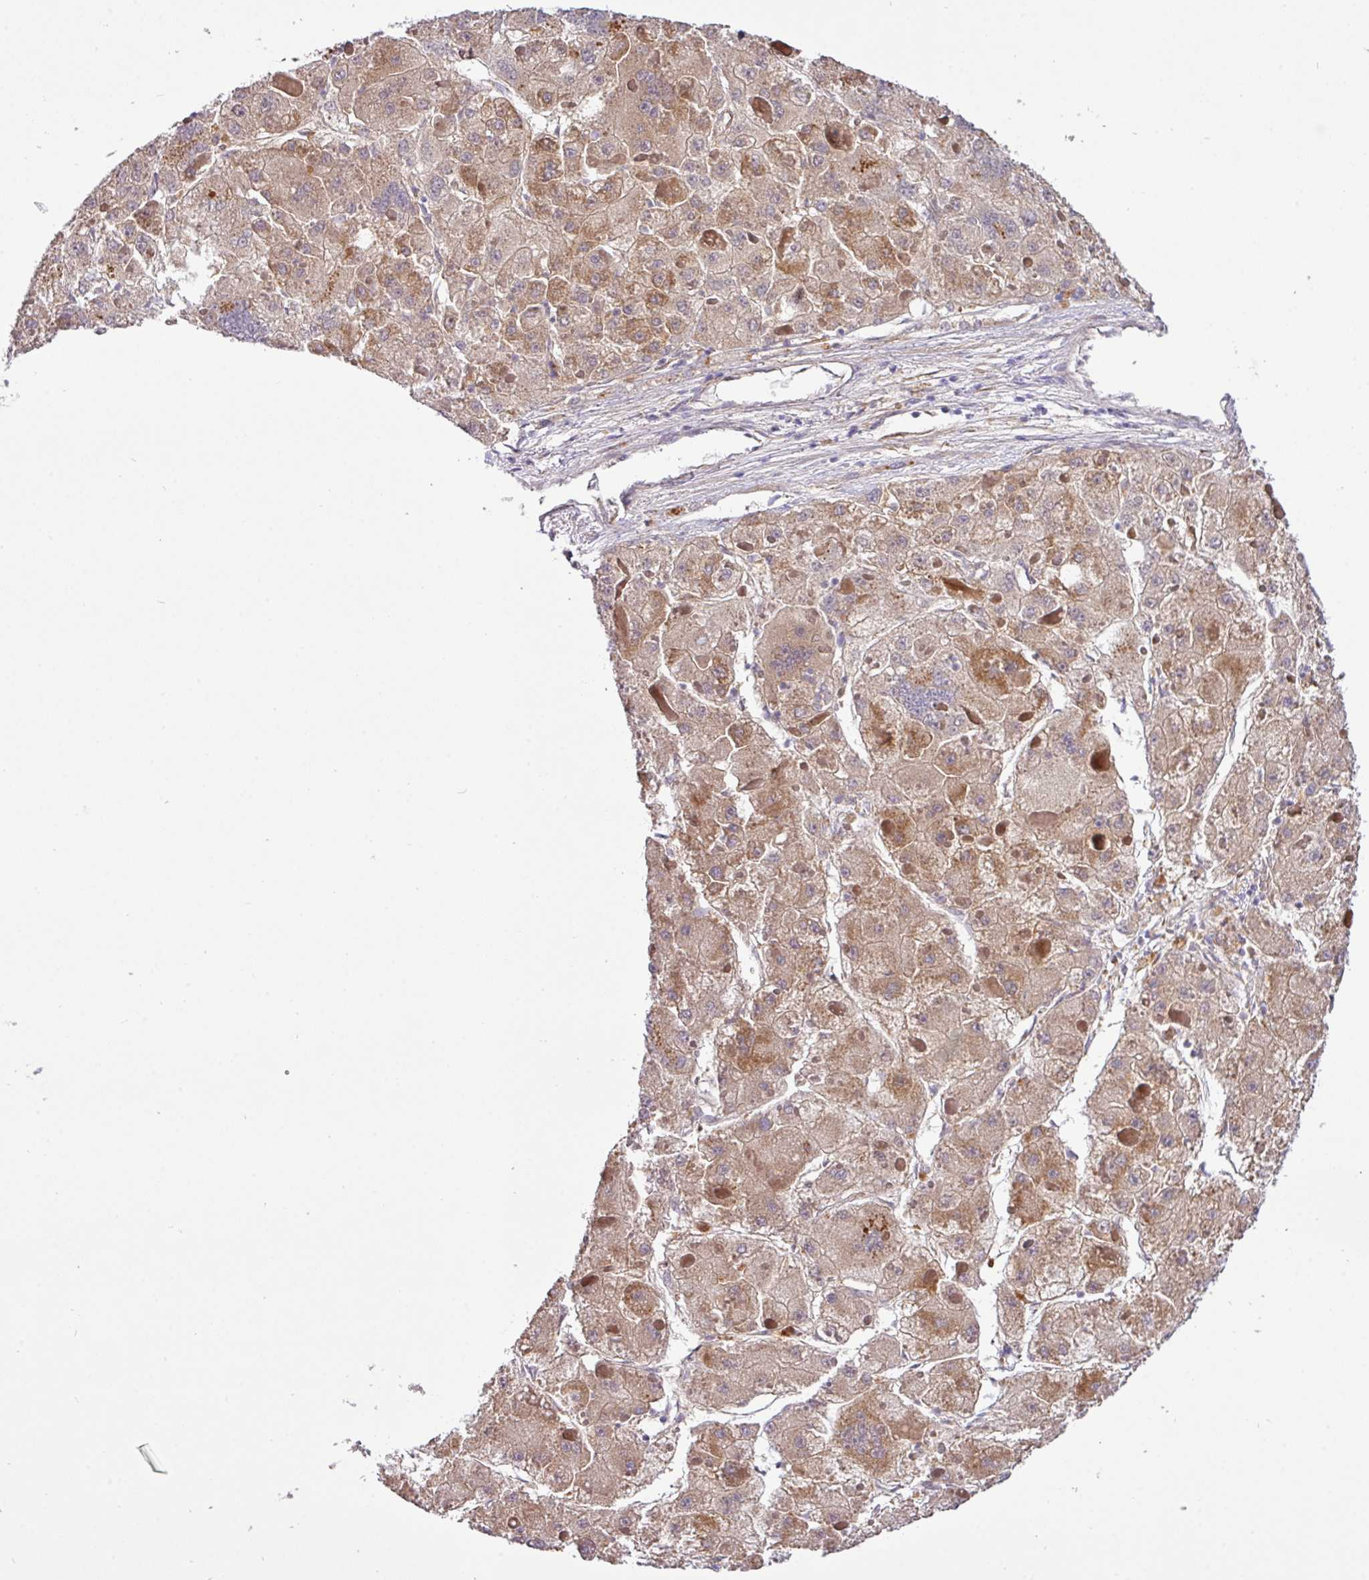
{"staining": {"intensity": "moderate", "quantity": ">75%", "location": "cytoplasmic/membranous"}, "tissue": "liver cancer", "cell_type": "Tumor cells", "image_type": "cancer", "snomed": [{"axis": "morphology", "description": "Carcinoma, Hepatocellular, NOS"}, {"axis": "topography", "description": "Liver"}], "caption": "There is medium levels of moderate cytoplasmic/membranous expression in tumor cells of liver cancer, as demonstrated by immunohistochemical staining (brown color).", "gene": "TM2D2", "patient": {"sex": "female", "age": 73}}